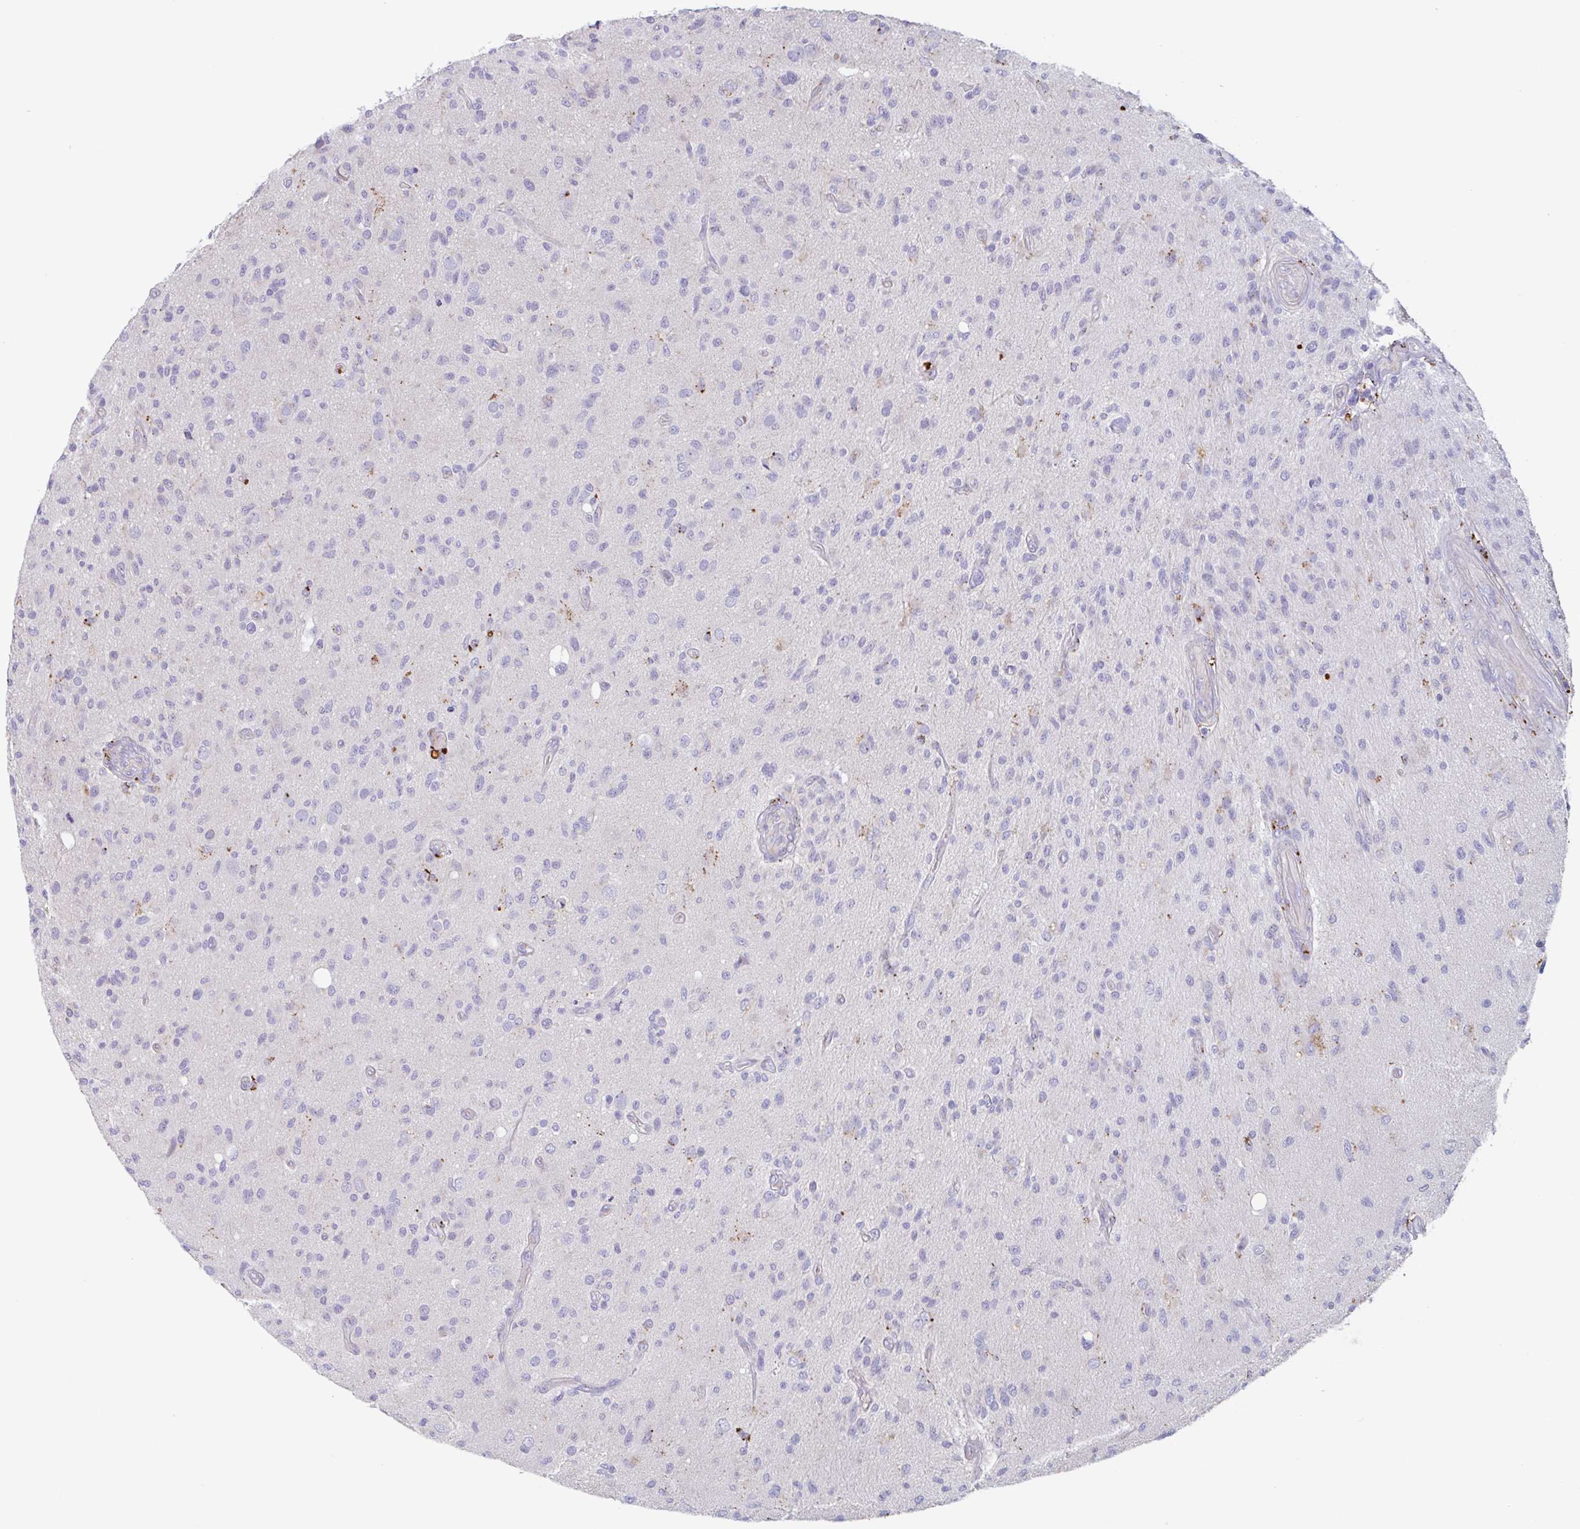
{"staining": {"intensity": "negative", "quantity": "none", "location": "none"}, "tissue": "glioma", "cell_type": "Tumor cells", "image_type": "cancer", "snomed": [{"axis": "morphology", "description": "Glioma, malignant, High grade"}, {"axis": "topography", "description": "Brain"}], "caption": "DAB (3,3'-diaminobenzidine) immunohistochemical staining of human high-grade glioma (malignant) exhibits no significant expression in tumor cells. (DAB (3,3'-diaminobenzidine) immunohistochemistry (IHC), high magnification).", "gene": "LENG9", "patient": {"sex": "female", "age": 67}}